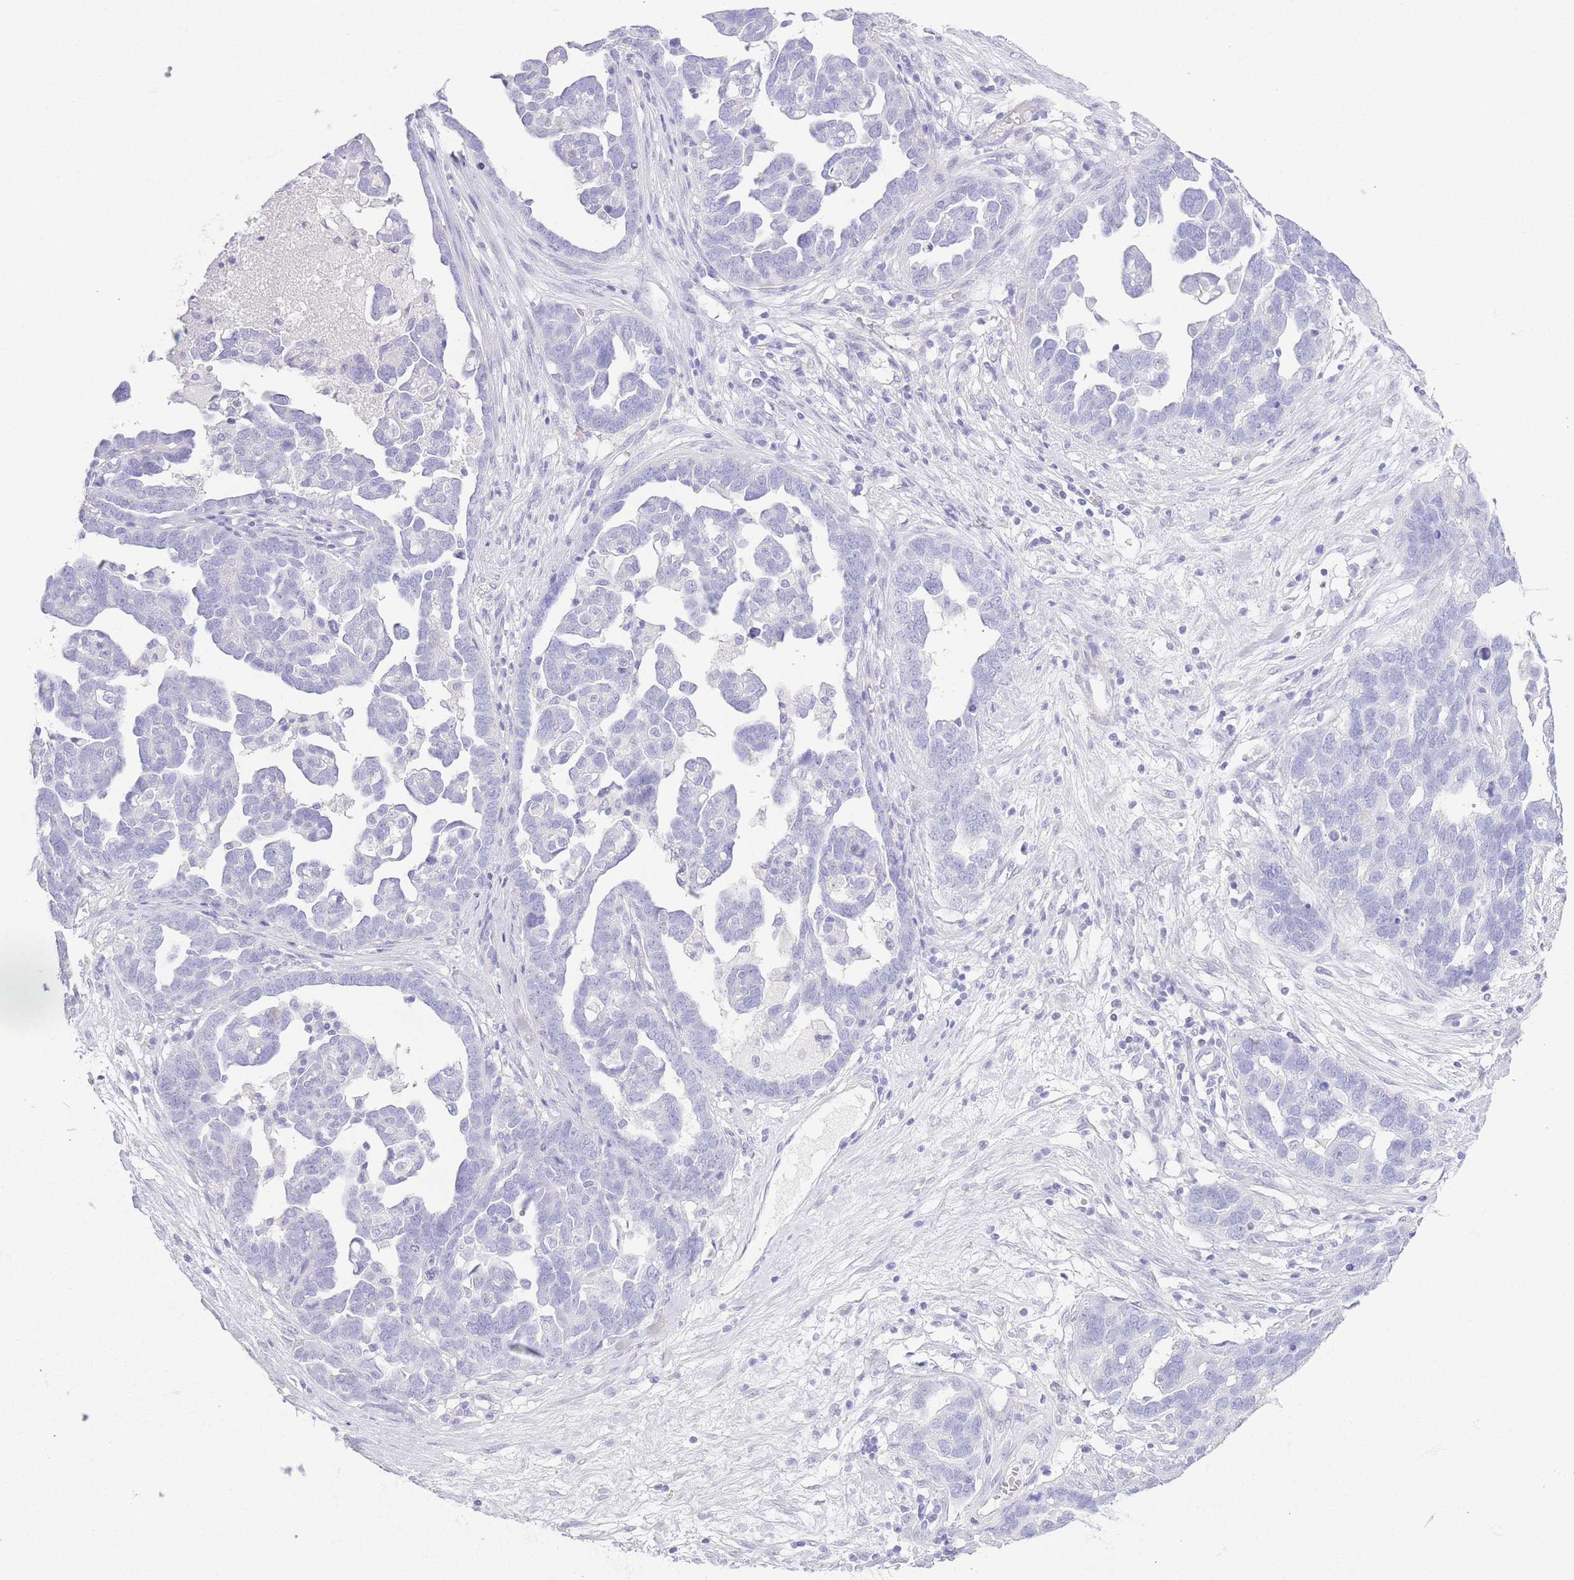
{"staining": {"intensity": "negative", "quantity": "none", "location": "none"}, "tissue": "ovarian cancer", "cell_type": "Tumor cells", "image_type": "cancer", "snomed": [{"axis": "morphology", "description": "Cystadenocarcinoma, serous, NOS"}, {"axis": "topography", "description": "Ovary"}], "caption": "DAB immunohistochemical staining of serous cystadenocarcinoma (ovarian) reveals no significant positivity in tumor cells.", "gene": "PKLR", "patient": {"sex": "female", "age": 54}}